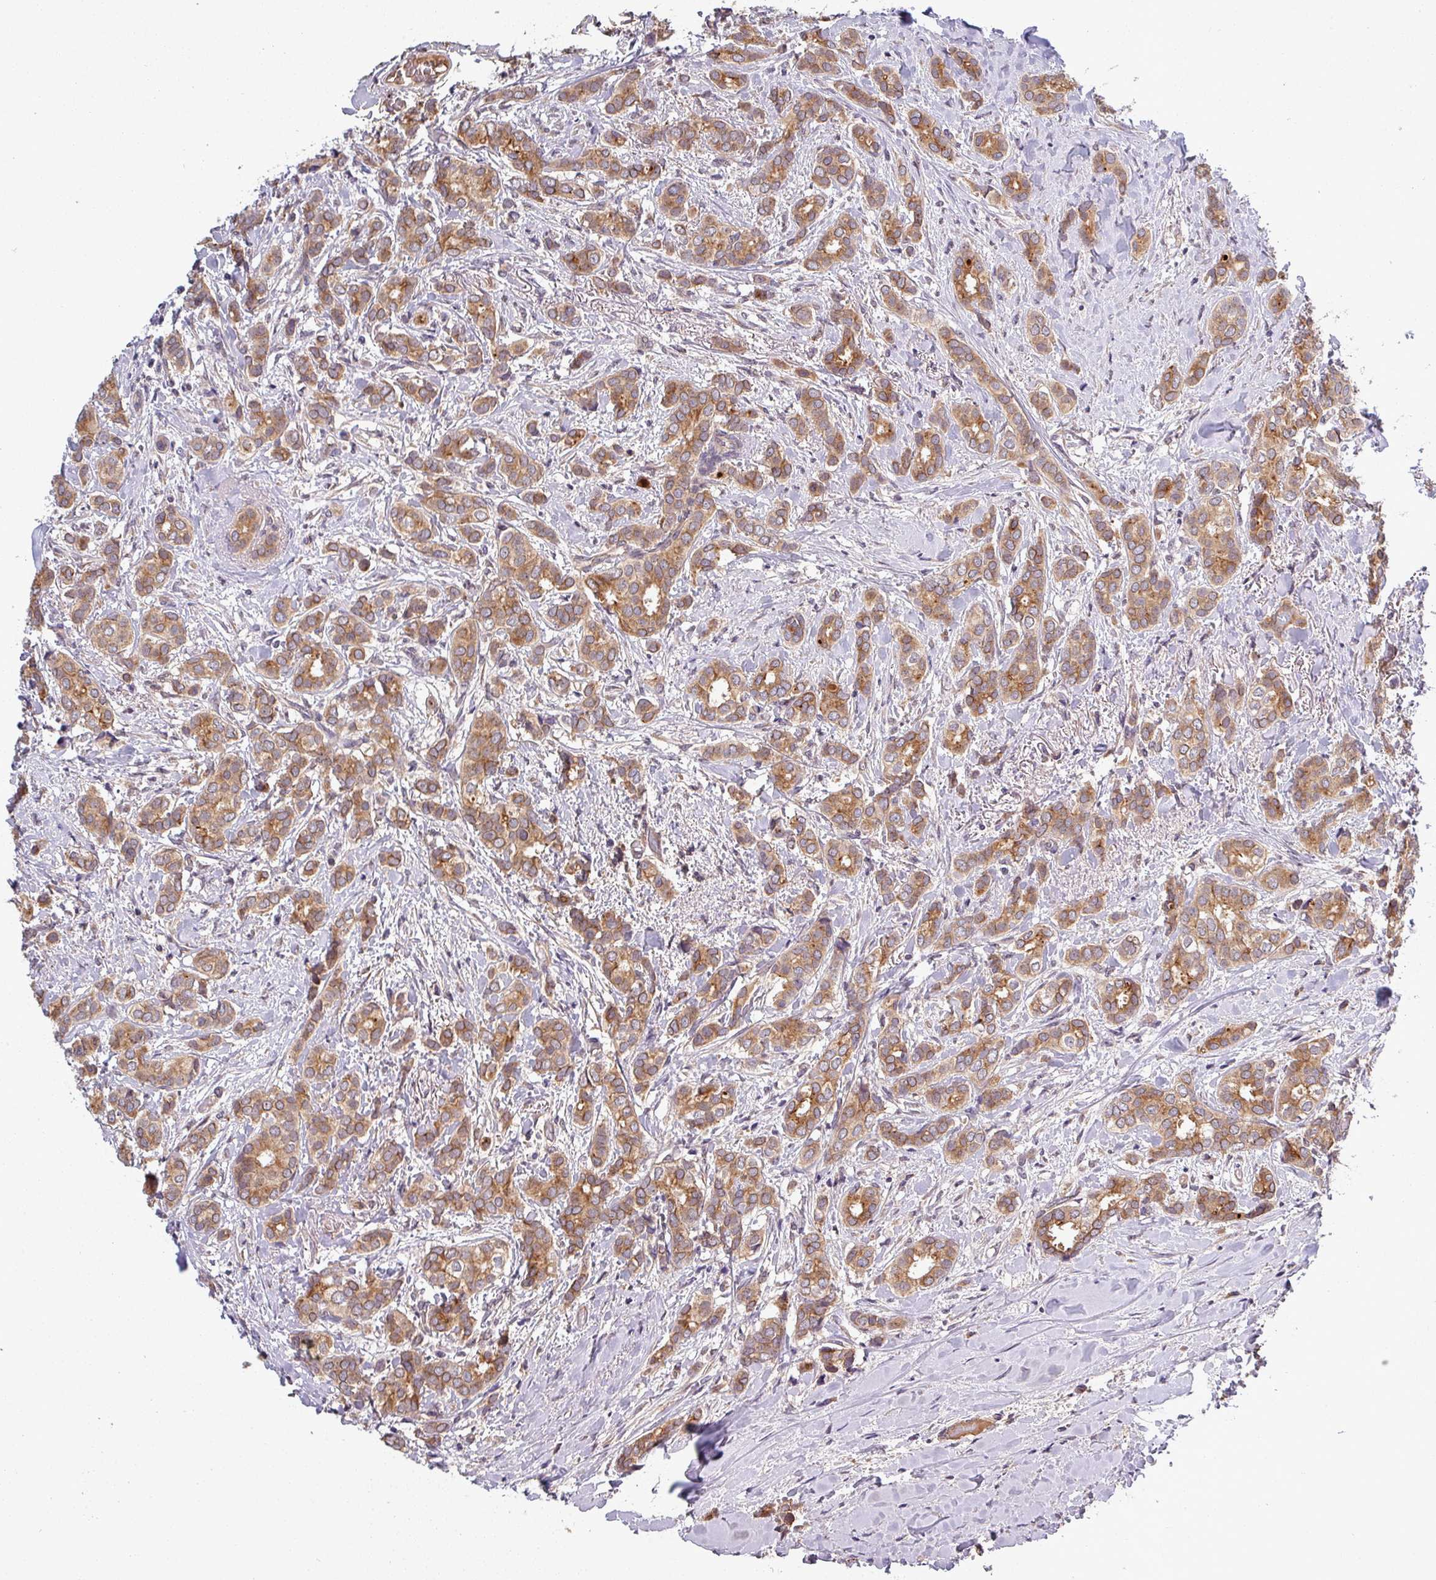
{"staining": {"intensity": "moderate", "quantity": ">75%", "location": "cytoplasmic/membranous"}, "tissue": "breast cancer", "cell_type": "Tumor cells", "image_type": "cancer", "snomed": [{"axis": "morphology", "description": "Duct carcinoma"}, {"axis": "topography", "description": "Breast"}], "caption": "The photomicrograph demonstrates immunohistochemical staining of breast cancer. There is moderate cytoplasmic/membranous positivity is present in approximately >75% of tumor cells. (Brightfield microscopy of DAB IHC at high magnification).", "gene": "PUS1", "patient": {"sex": "female", "age": 73}}